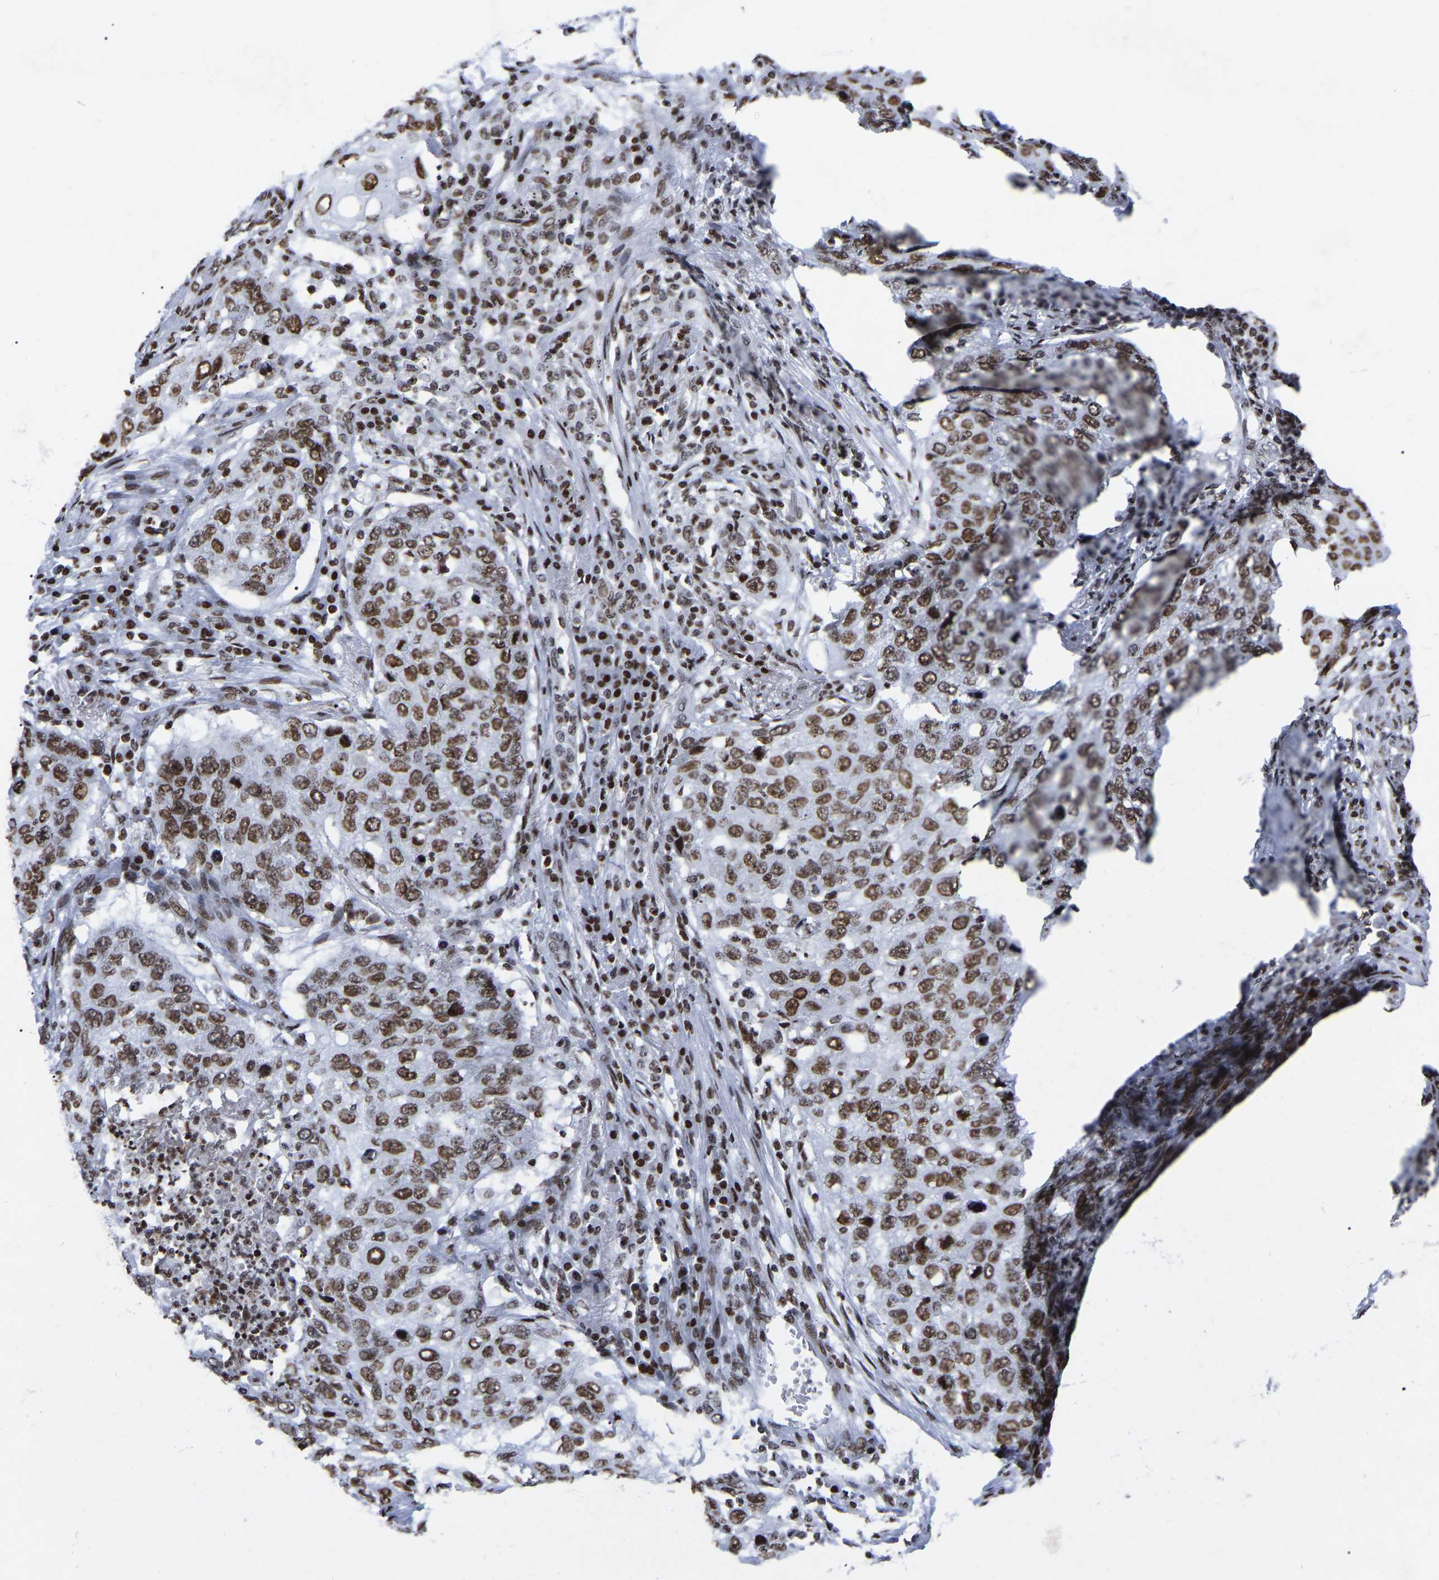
{"staining": {"intensity": "moderate", "quantity": ">75%", "location": "nuclear"}, "tissue": "lung cancer", "cell_type": "Tumor cells", "image_type": "cancer", "snomed": [{"axis": "morphology", "description": "Squamous cell carcinoma, NOS"}, {"axis": "topography", "description": "Lung"}], "caption": "Immunohistochemistry (IHC) staining of squamous cell carcinoma (lung), which demonstrates medium levels of moderate nuclear expression in approximately >75% of tumor cells indicating moderate nuclear protein positivity. The staining was performed using DAB (3,3'-diaminobenzidine) (brown) for protein detection and nuclei were counterstained in hematoxylin (blue).", "gene": "PRCC", "patient": {"sex": "female", "age": 63}}